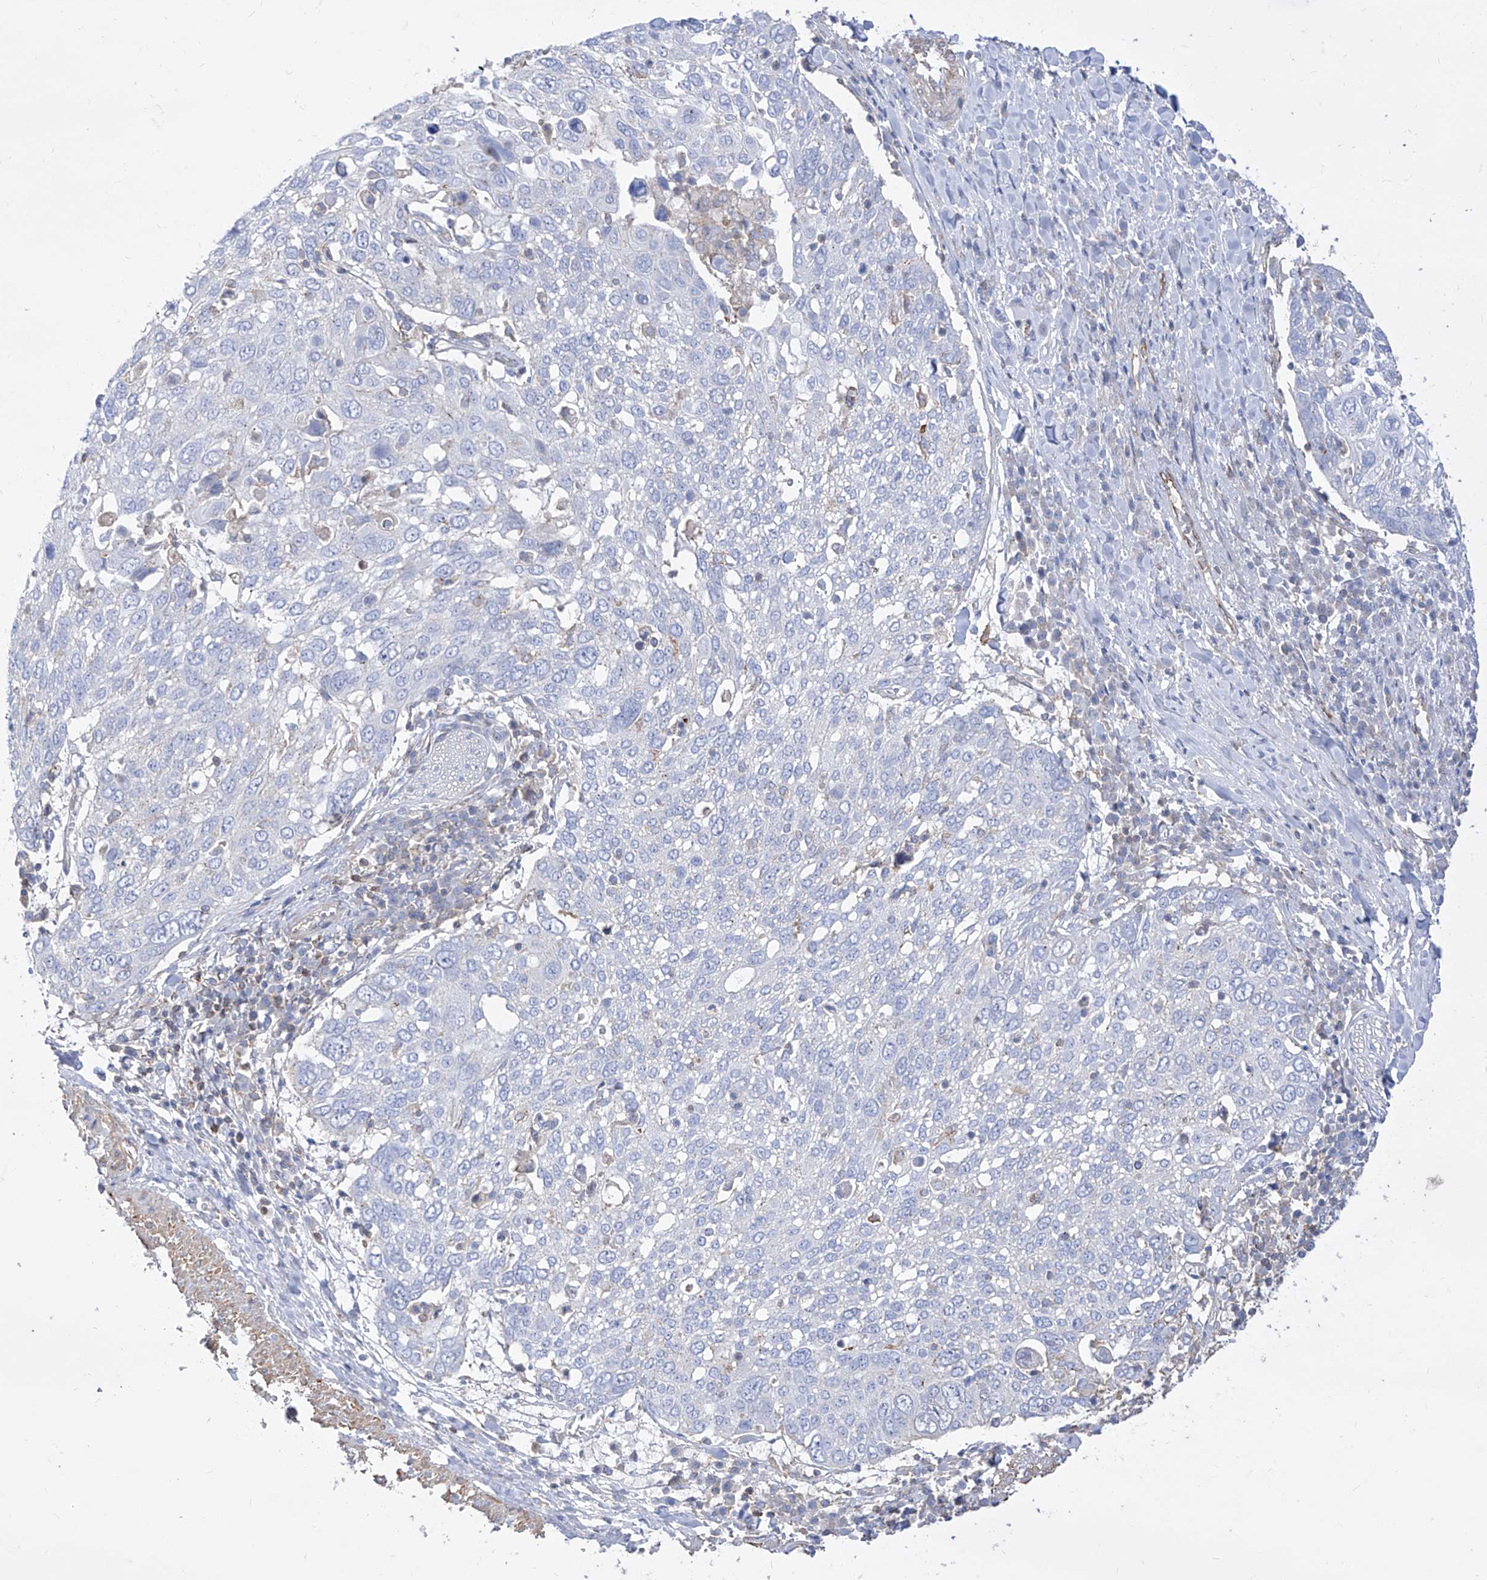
{"staining": {"intensity": "negative", "quantity": "none", "location": "none"}, "tissue": "lung cancer", "cell_type": "Tumor cells", "image_type": "cancer", "snomed": [{"axis": "morphology", "description": "Squamous cell carcinoma, NOS"}, {"axis": "topography", "description": "Lung"}], "caption": "Immunohistochemistry of lung squamous cell carcinoma reveals no staining in tumor cells. (DAB (3,3'-diaminobenzidine) IHC with hematoxylin counter stain).", "gene": "C1orf74", "patient": {"sex": "male", "age": 65}}